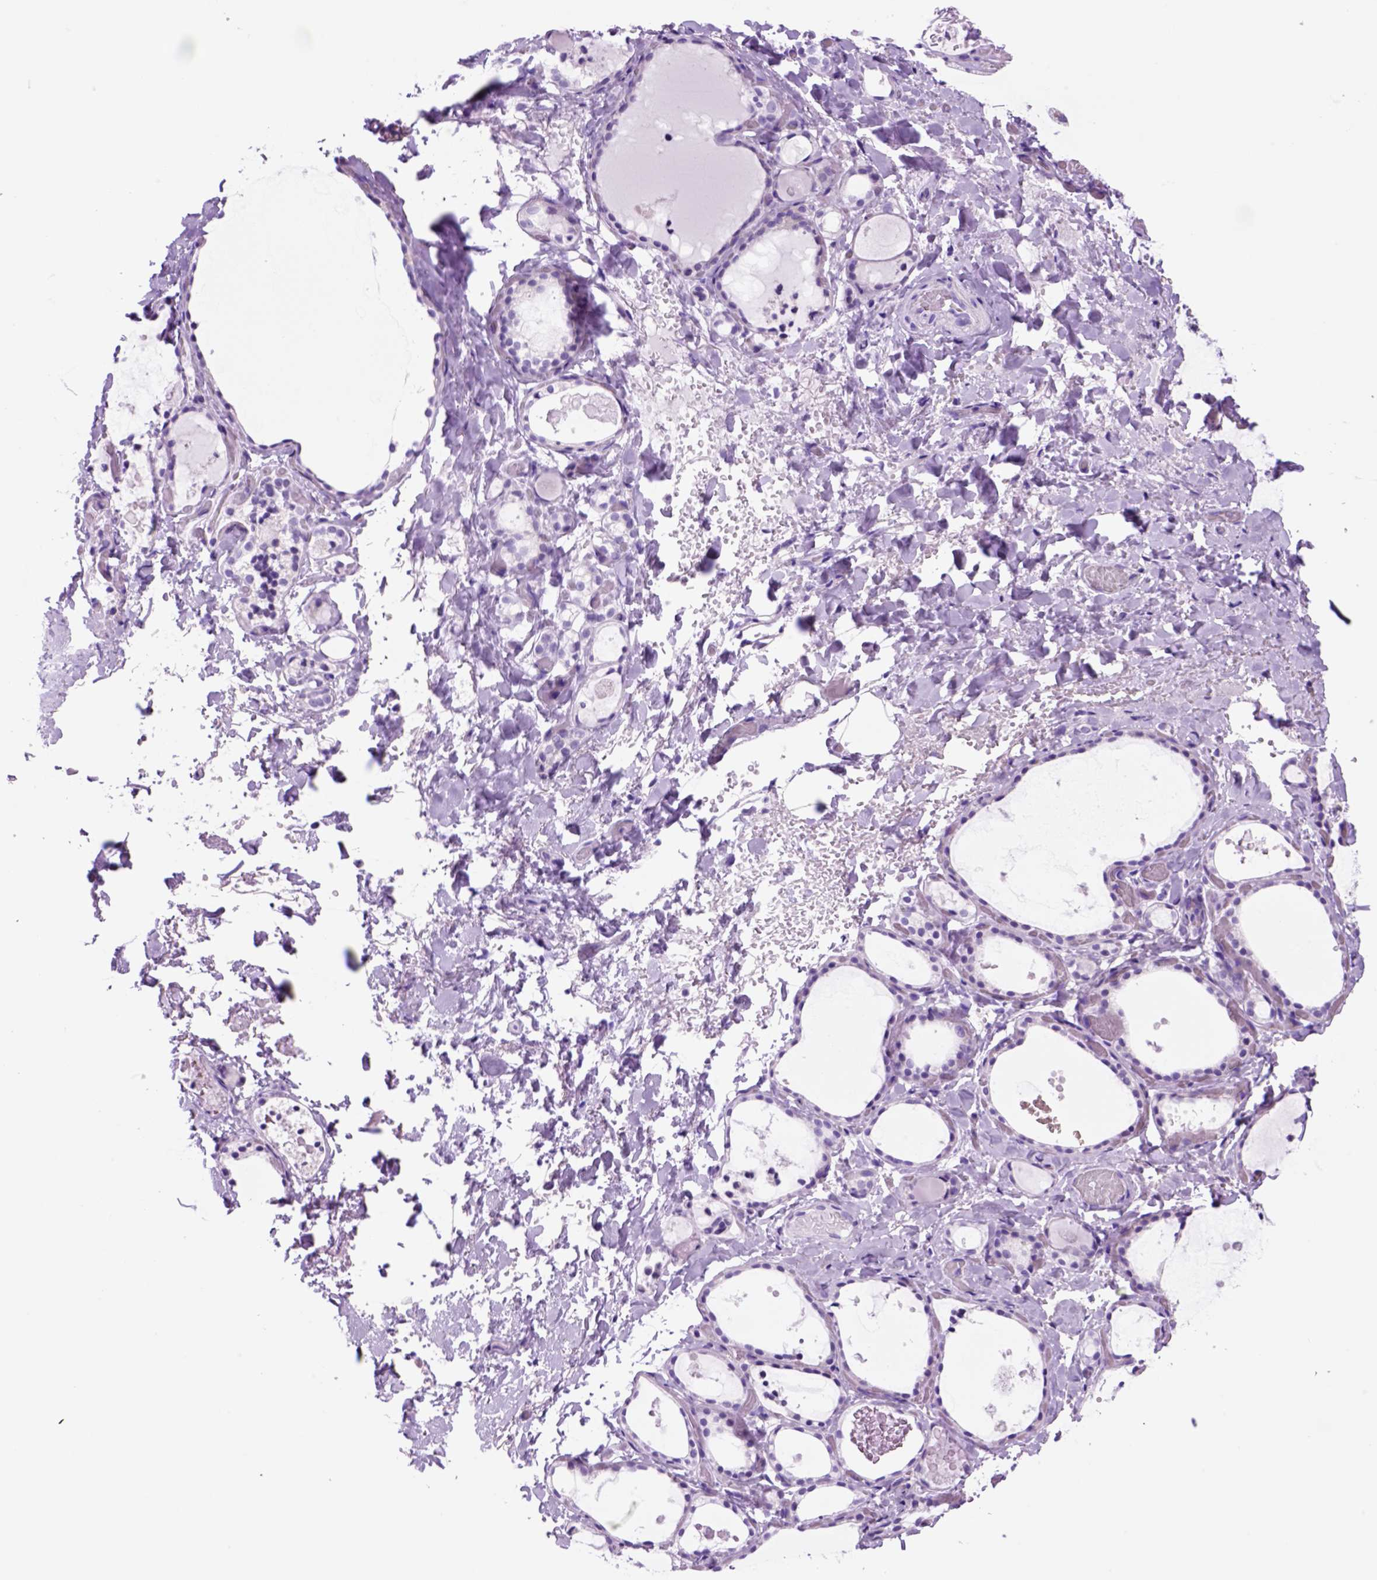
{"staining": {"intensity": "negative", "quantity": "none", "location": "none"}, "tissue": "thyroid gland", "cell_type": "Glandular cells", "image_type": "normal", "snomed": [{"axis": "morphology", "description": "Normal tissue, NOS"}, {"axis": "topography", "description": "Thyroid gland"}], "caption": "High magnification brightfield microscopy of normal thyroid gland stained with DAB (brown) and counterstained with hematoxylin (blue): glandular cells show no significant staining. (DAB immunohistochemistry (IHC) visualized using brightfield microscopy, high magnification).", "gene": "HHIPL2", "patient": {"sex": "female", "age": 56}}